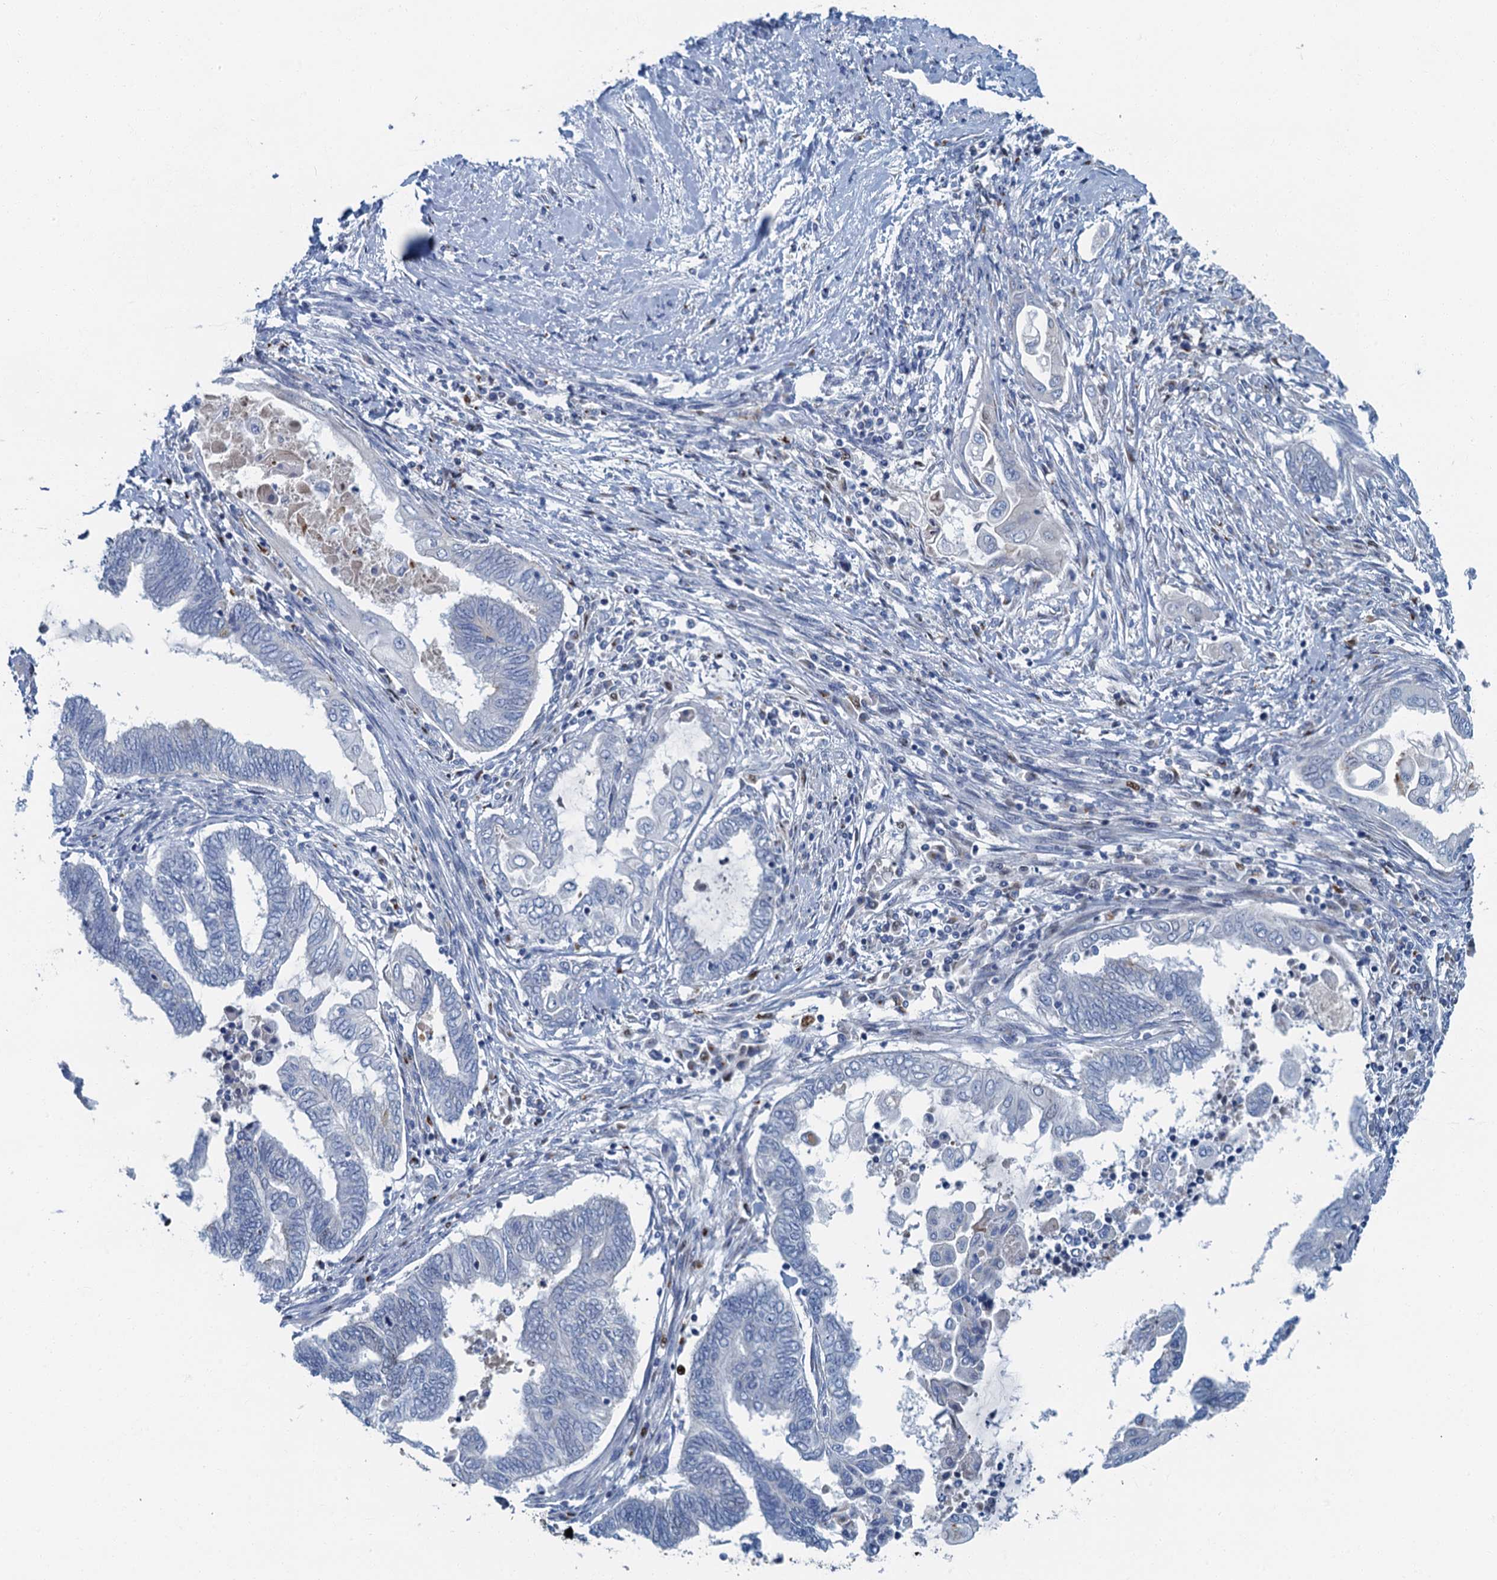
{"staining": {"intensity": "negative", "quantity": "none", "location": "none"}, "tissue": "endometrial cancer", "cell_type": "Tumor cells", "image_type": "cancer", "snomed": [{"axis": "morphology", "description": "Adenocarcinoma, NOS"}, {"axis": "topography", "description": "Uterus"}, {"axis": "topography", "description": "Endometrium"}], "caption": "Immunohistochemical staining of human endometrial cancer shows no significant staining in tumor cells.", "gene": "LYPD3", "patient": {"sex": "female", "age": 70}}